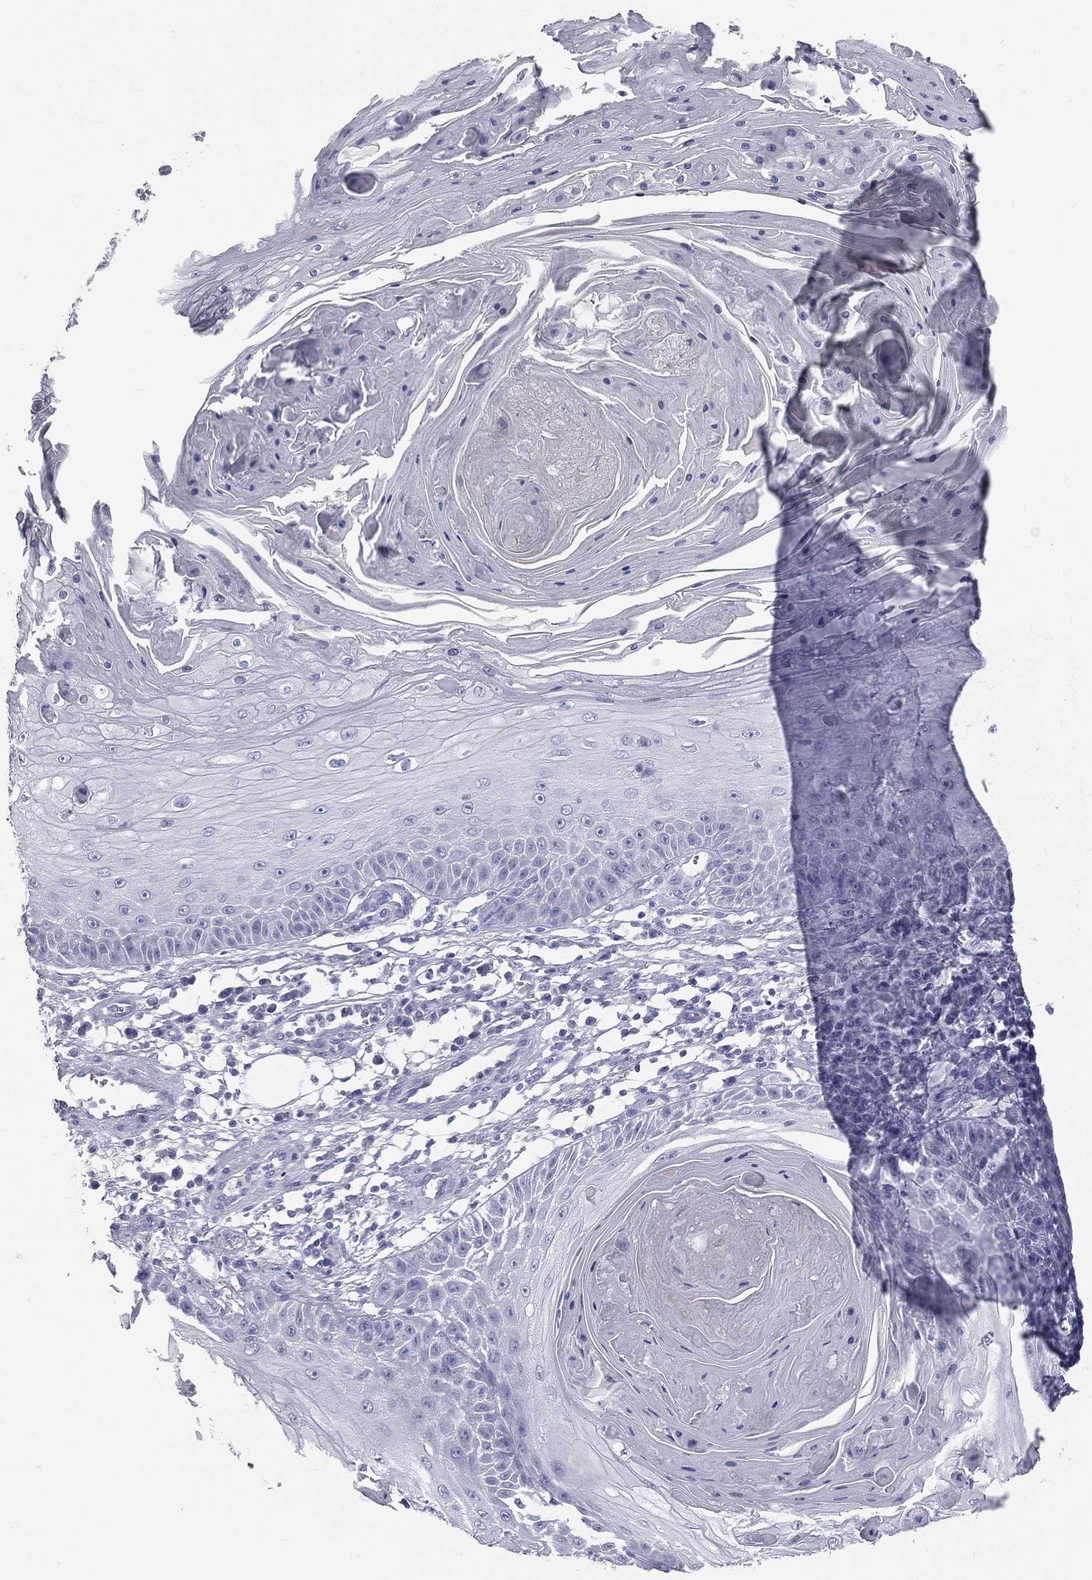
{"staining": {"intensity": "negative", "quantity": "none", "location": "none"}, "tissue": "skin cancer", "cell_type": "Tumor cells", "image_type": "cancer", "snomed": [{"axis": "morphology", "description": "Squamous cell carcinoma, NOS"}, {"axis": "topography", "description": "Skin"}], "caption": "Immunohistochemistry photomicrograph of neoplastic tissue: human skin squamous cell carcinoma stained with DAB exhibits no significant protein staining in tumor cells.", "gene": "TFPI2", "patient": {"sex": "male", "age": 70}}